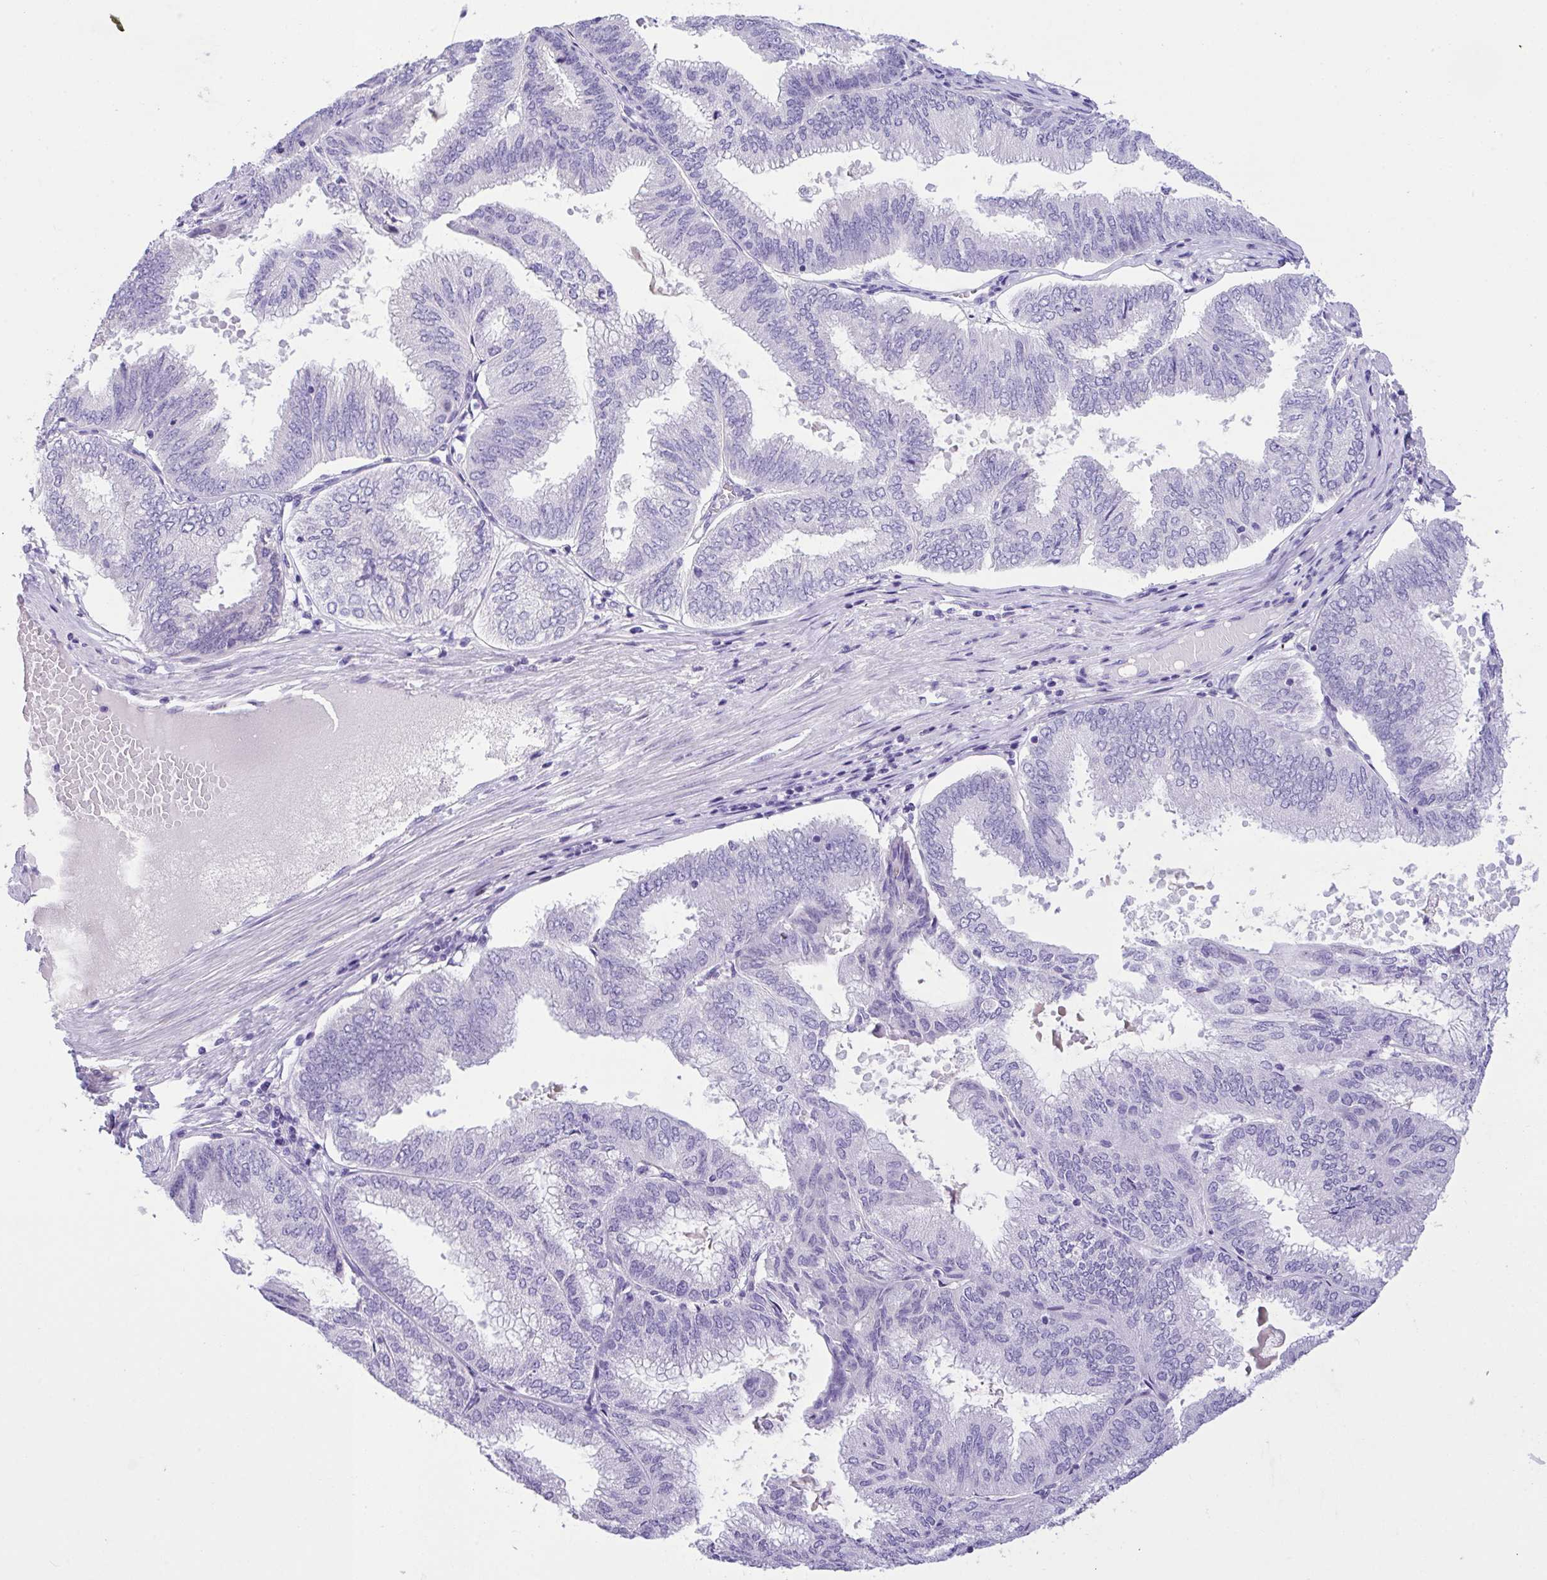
{"staining": {"intensity": "negative", "quantity": "none", "location": "none"}, "tissue": "endometrial cancer", "cell_type": "Tumor cells", "image_type": "cancer", "snomed": [{"axis": "morphology", "description": "Adenocarcinoma, NOS"}, {"axis": "topography", "description": "Endometrium"}], "caption": "Endometrial cancer was stained to show a protein in brown. There is no significant positivity in tumor cells.", "gene": "FBXL20", "patient": {"sex": "female", "age": 49}}